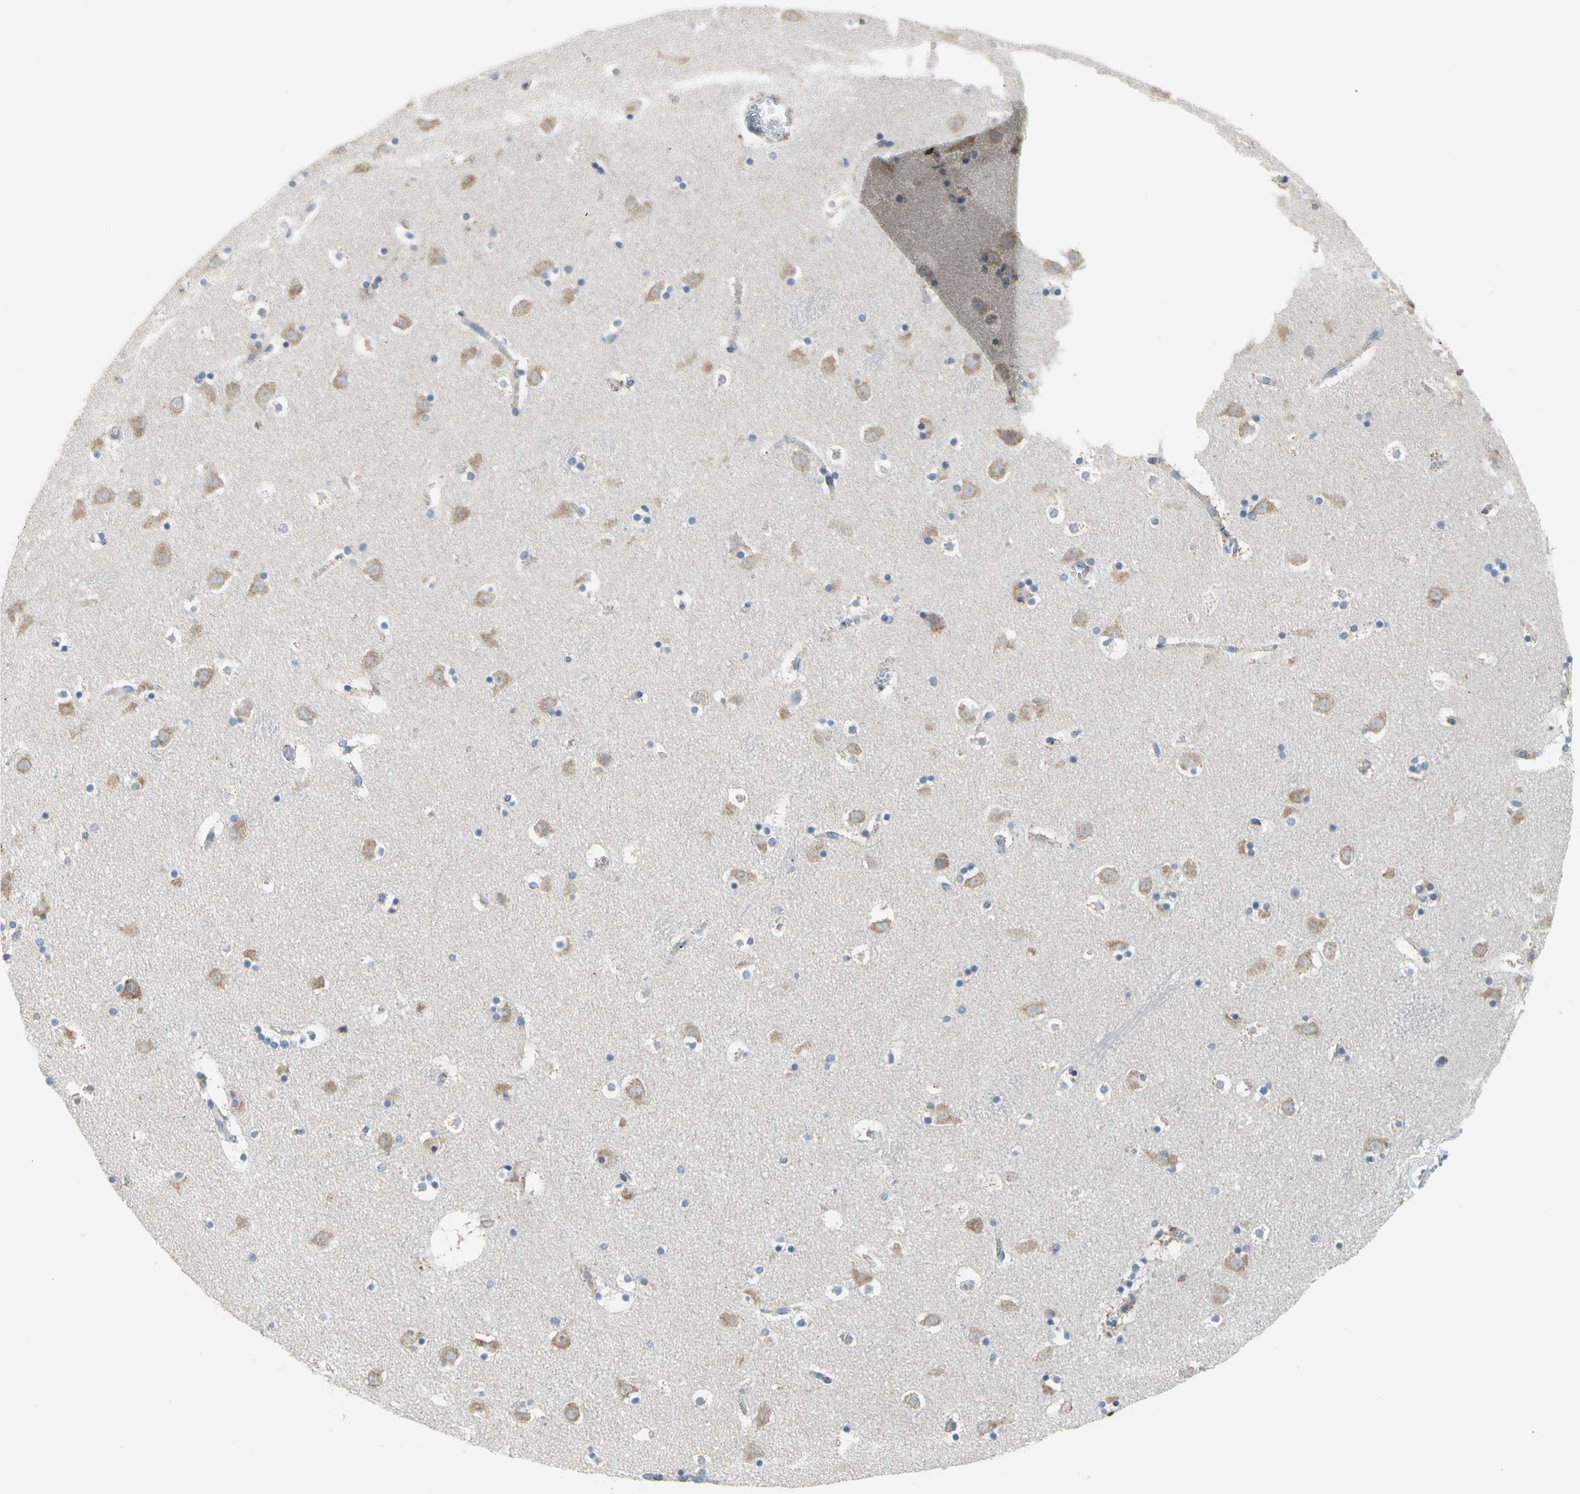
{"staining": {"intensity": "negative", "quantity": "none", "location": "none"}, "tissue": "caudate", "cell_type": "Glial cells", "image_type": "normal", "snomed": [{"axis": "morphology", "description": "Normal tissue, NOS"}, {"axis": "topography", "description": "Lateral ventricle wall"}], "caption": "There is no significant staining in glial cells of caudate. The staining is performed using DAB brown chromogen with nuclei counter-stained in using hematoxylin.", "gene": "SDF2L1", "patient": {"sex": "male", "age": 45}}